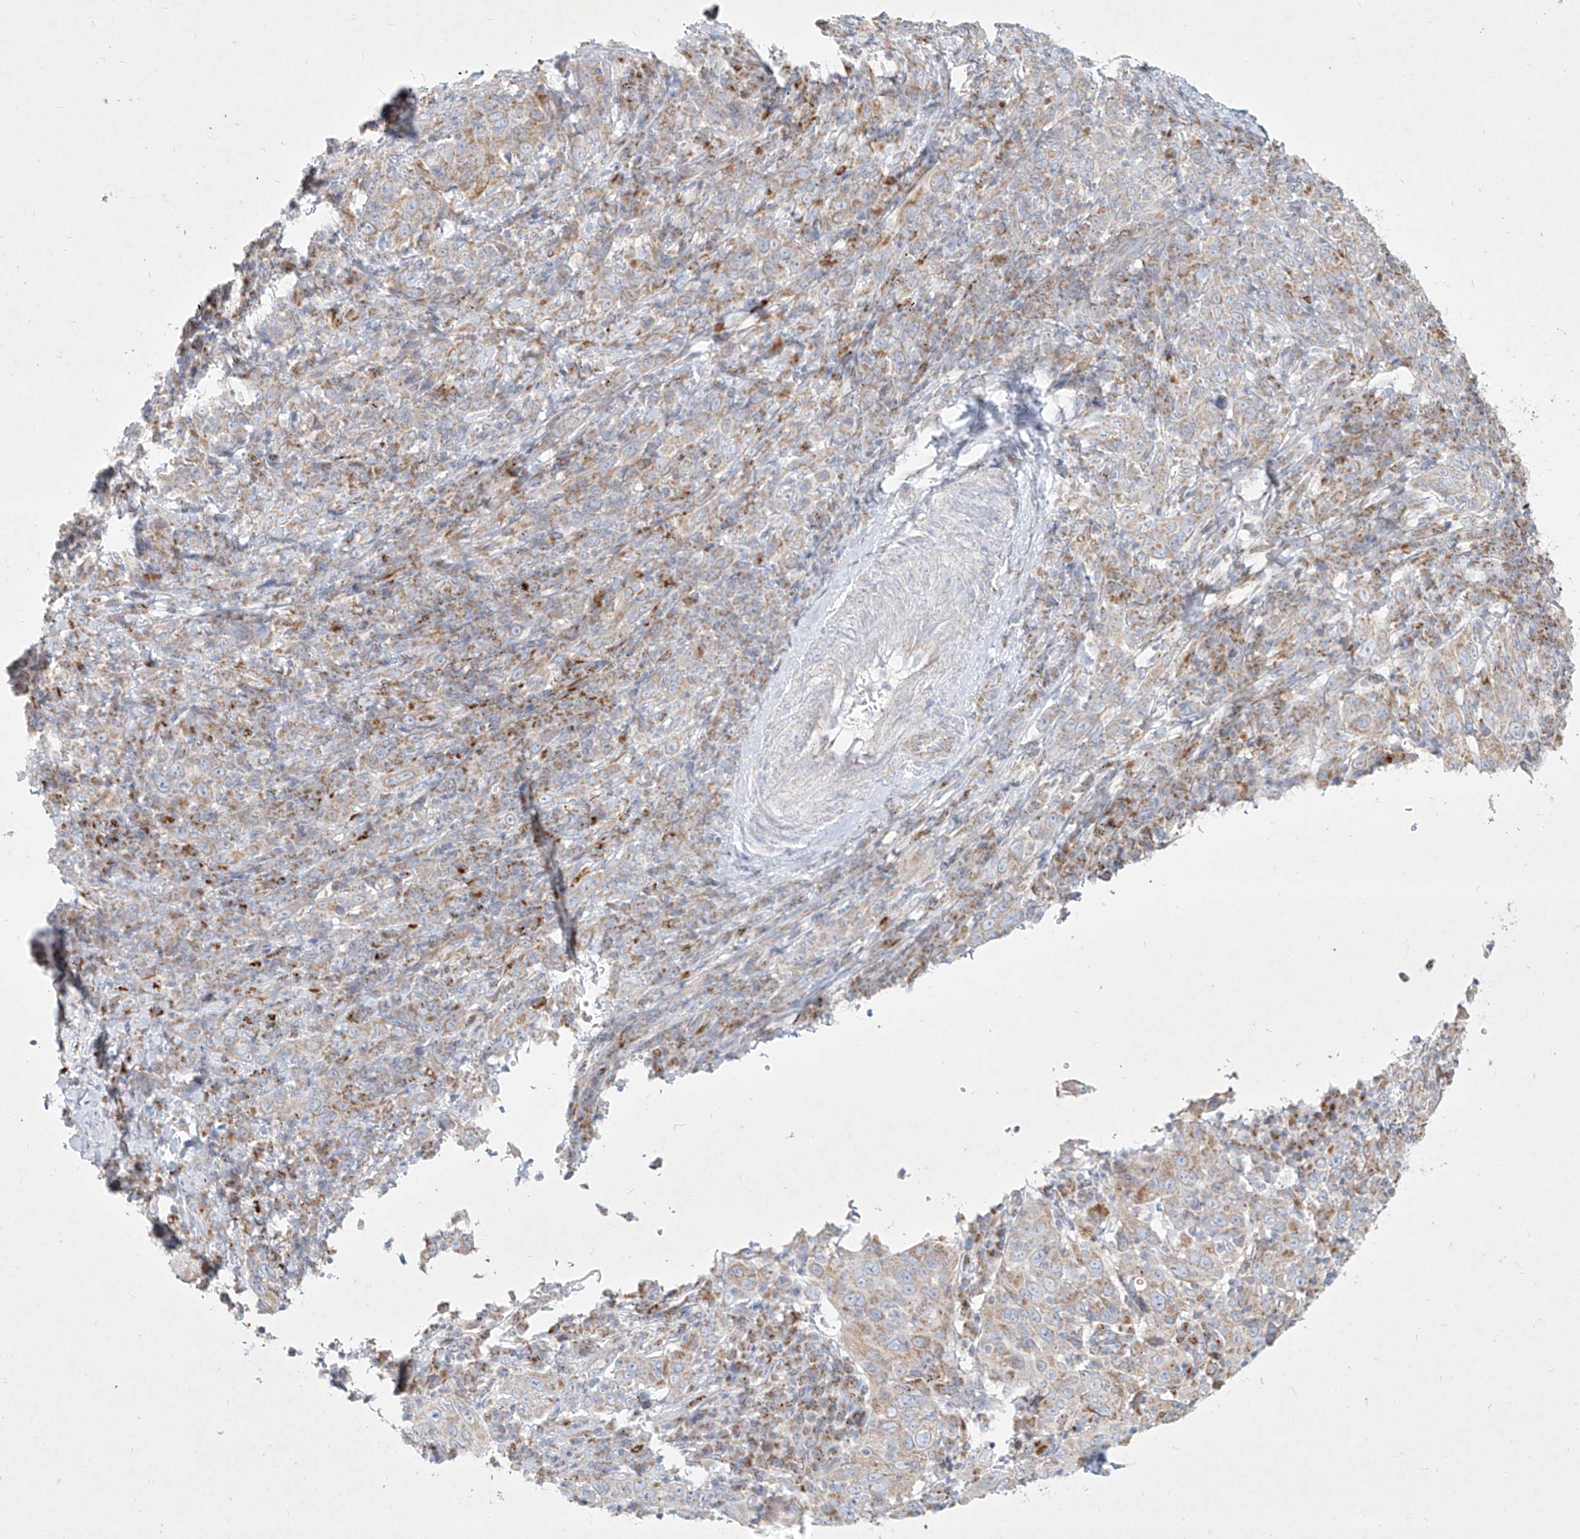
{"staining": {"intensity": "weak", "quantity": "25%-75%", "location": "cytoplasmic/membranous"}, "tissue": "cervical cancer", "cell_type": "Tumor cells", "image_type": "cancer", "snomed": [{"axis": "morphology", "description": "Squamous cell carcinoma, NOS"}, {"axis": "topography", "description": "Cervix"}], "caption": "The immunohistochemical stain shows weak cytoplasmic/membranous expression in tumor cells of cervical cancer (squamous cell carcinoma) tissue. Using DAB (3,3'-diaminobenzidine) (brown) and hematoxylin (blue) stains, captured at high magnification using brightfield microscopy.", "gene": "MTX2", "patient": {"sex": "female", "age": 46}}